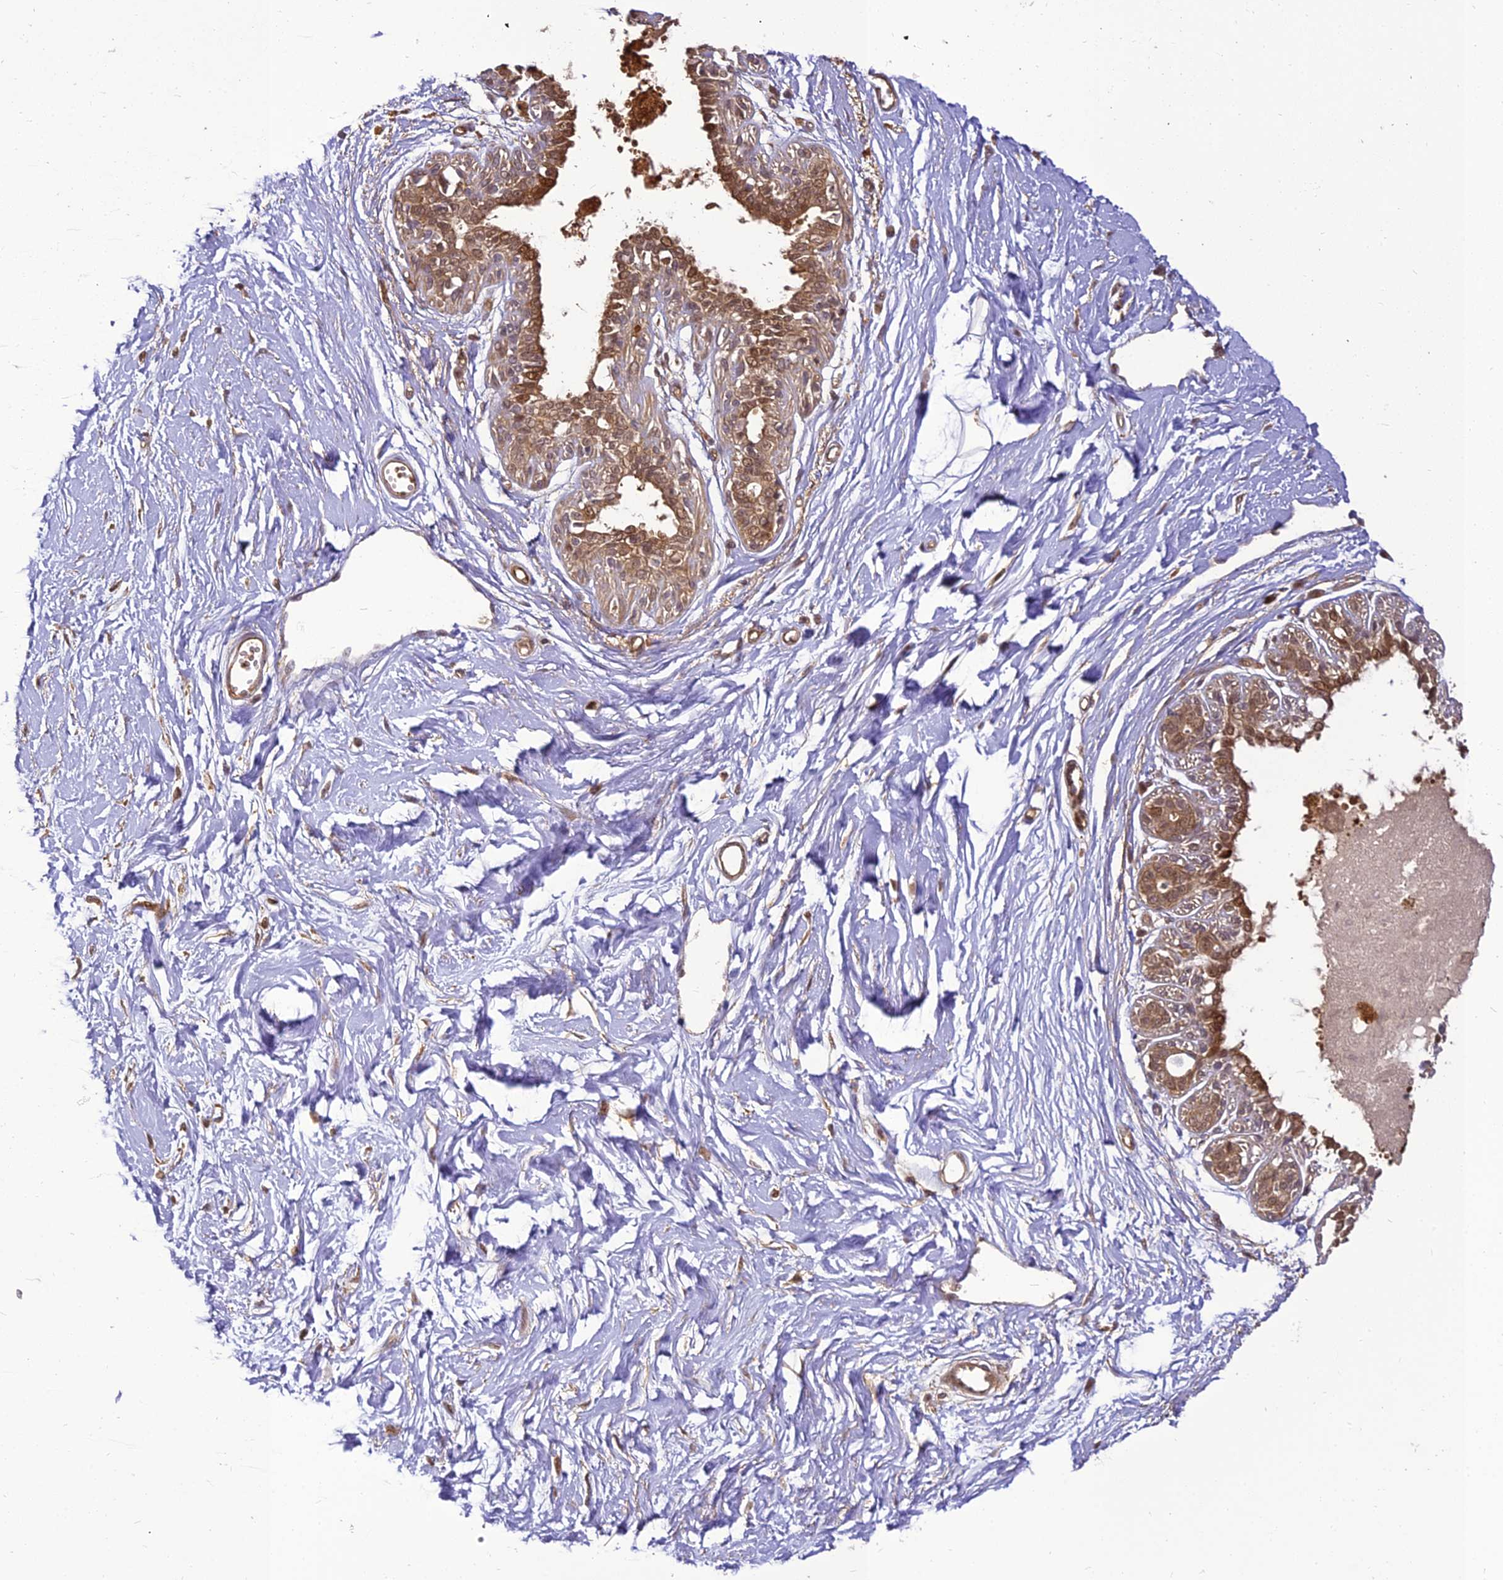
{"staining": {"intensity": "negative", "quantity": "none", "location": "none"}, "tissue": "breast", "cell_type": "Adipocytes", "image_type": "normal", "snomed": [{"axis": "morphology", "description": "Normal tissue, NOS"}, {"axis": "topography", "description": "Breast"}], "caption": "A high-resolution photomicrograph shows immunohistochemistry staining of benign breast, which shows no significant staining in adipocytes.", "gene": "BCDIN3D", "patient": {"sex": "female", "age": 45}}